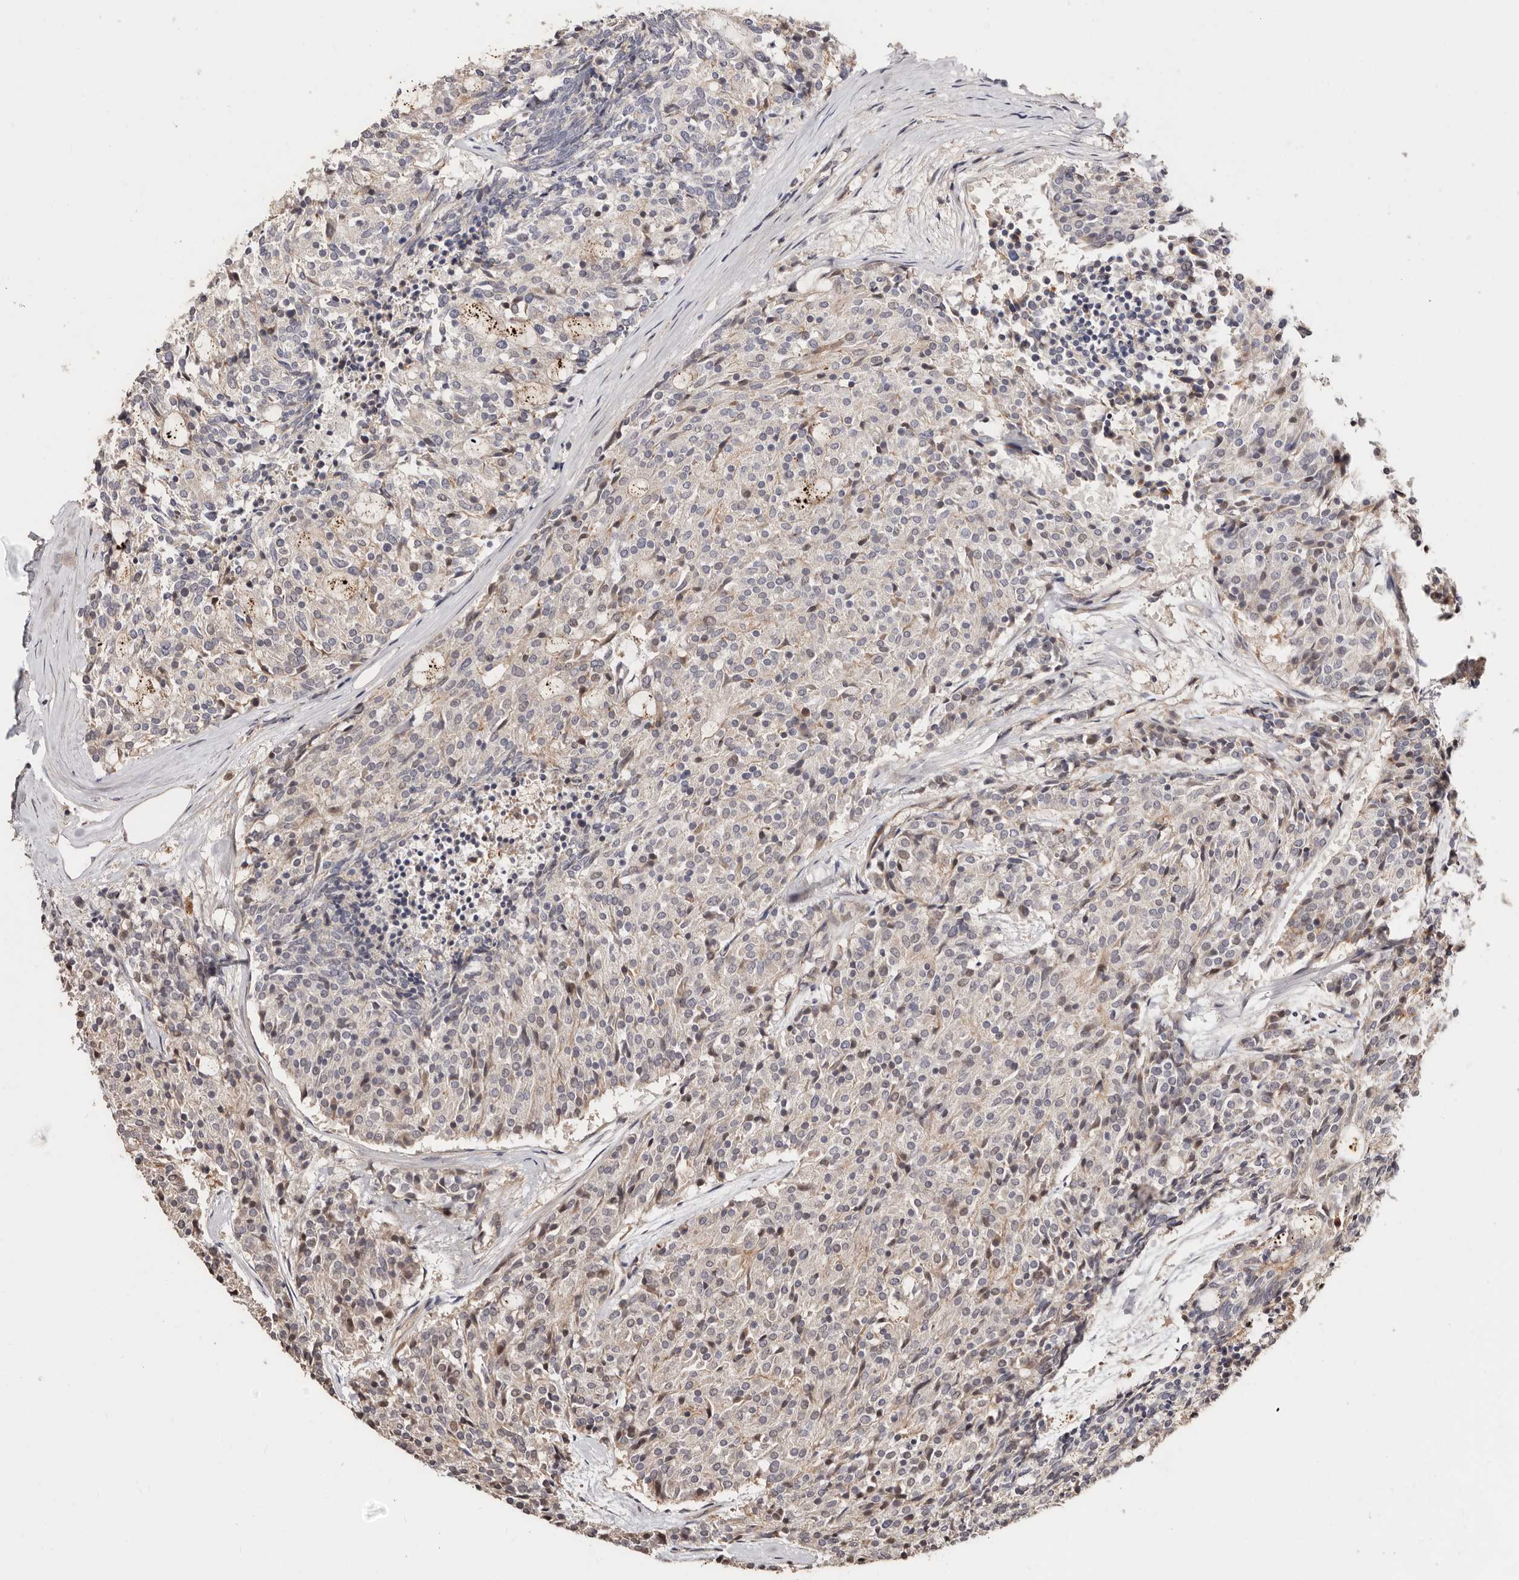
{"staining": {"intensity": "negative", "quantity": "none", "location": "none"}, "tissue": "carcinoid", "cell_type": "Tumor cells", "image_type": "cancer", "snomed": [{"axis": "morphology", "description": "Carcinoid, malignant, NOS"}, {"axis": "topography", "description": "Pancreas"}], "caption": "Tumor cells are negative for protein expression in human carcinoid (malignant). (DAB (3,3'-diaminobenzidine) IHC visualized using brightfield microscopy, high magnification).", "gene": "APOL6", "patient": {"sex": "female", "age": 54}}